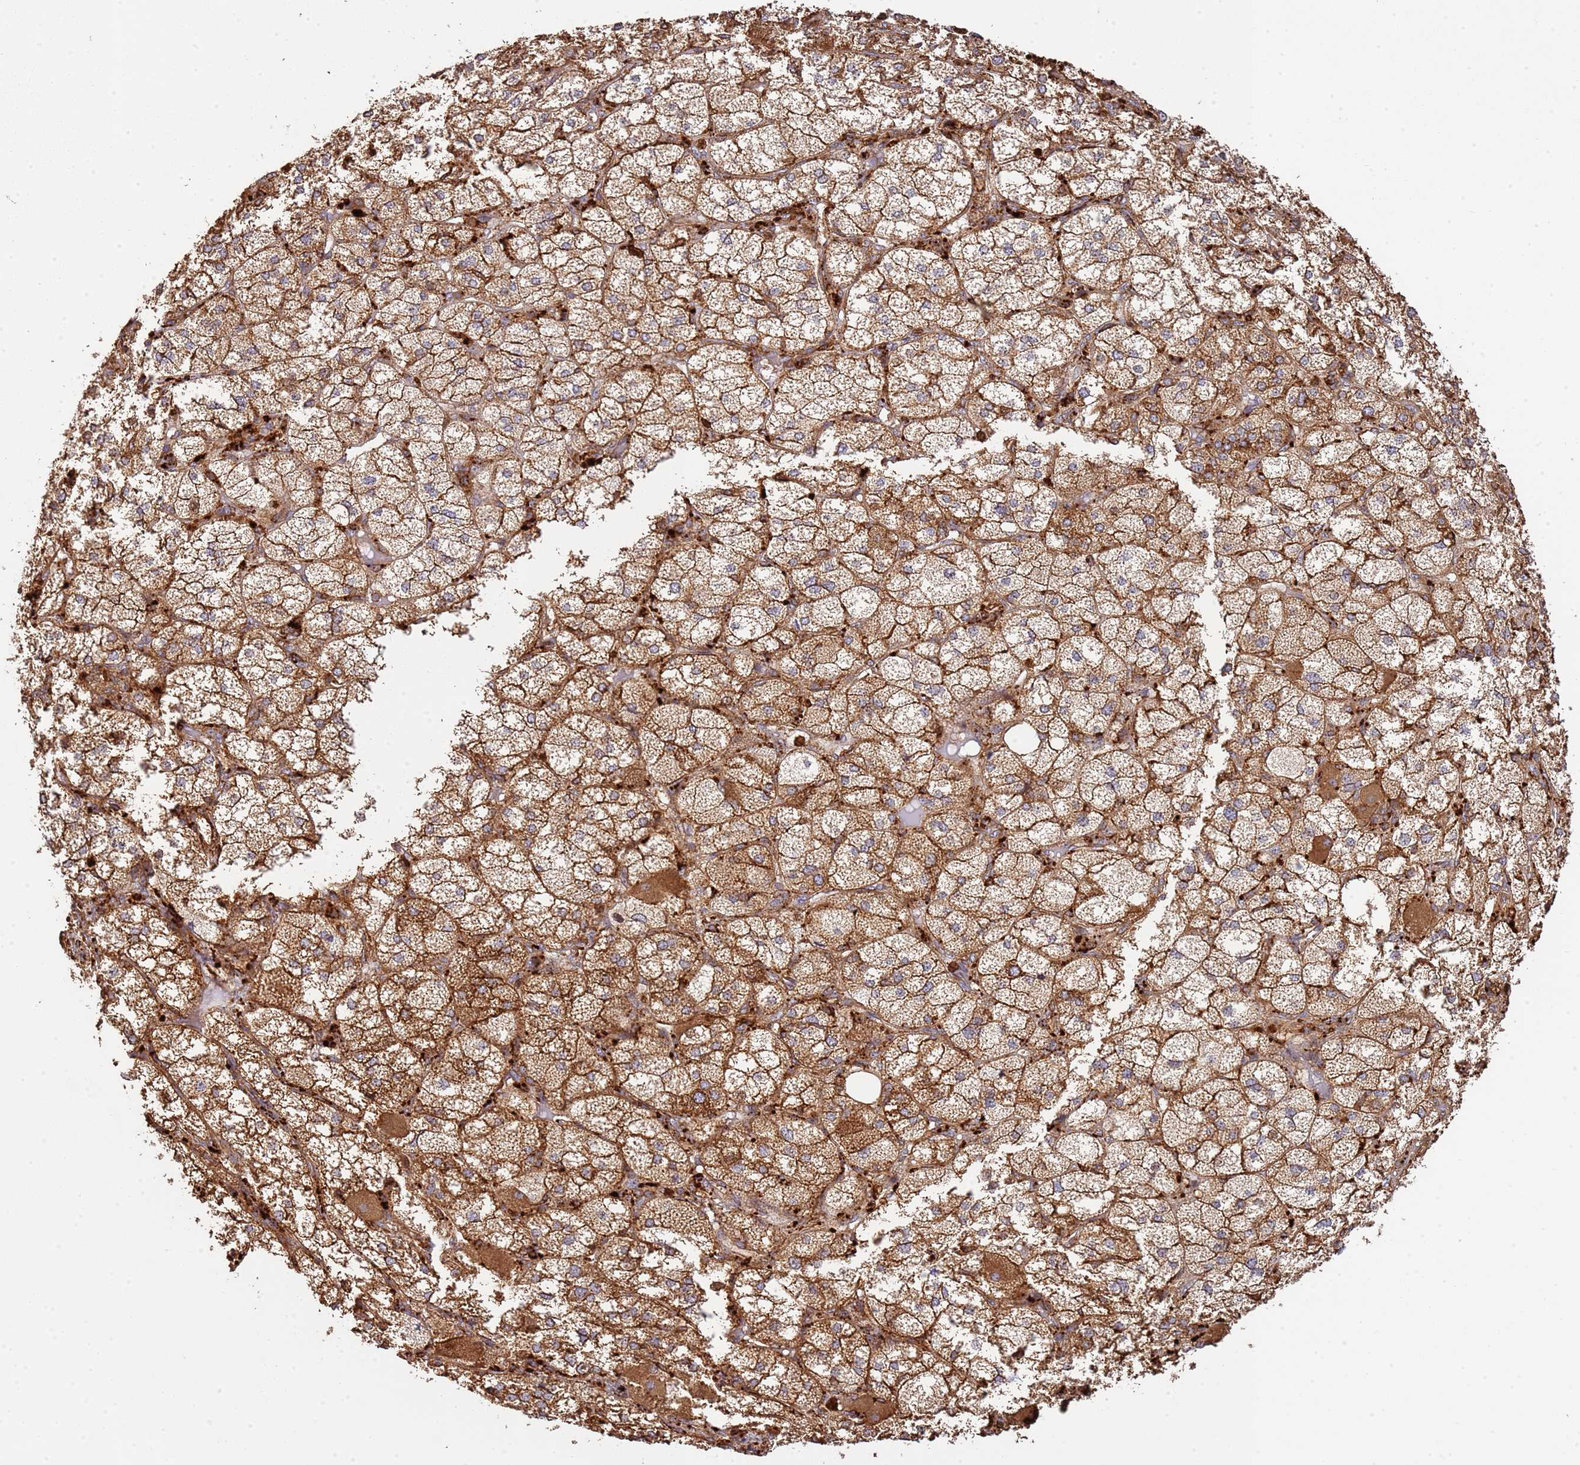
{"staining": {"intensity": "strong", "quantity": ">75%", "location": "cytoplasmic/membranous"}, "tissue": "adrenal gland", "cell_type": "Glandular cells", "image_type": "normal", "snomed": [{"axis": "morphology", "description": "Normal tissue, NOS"}, {"axis": "topography", "description": "Adrenal gland"}], "caption": "Benign adrenal gland displays strong cytoplasmic/membranous staining in about >75% of glandular cells, visualized by immunohistochemistry.", "gene": "NDUFAF4", "patient": {"sex": "female", "age": 61}}